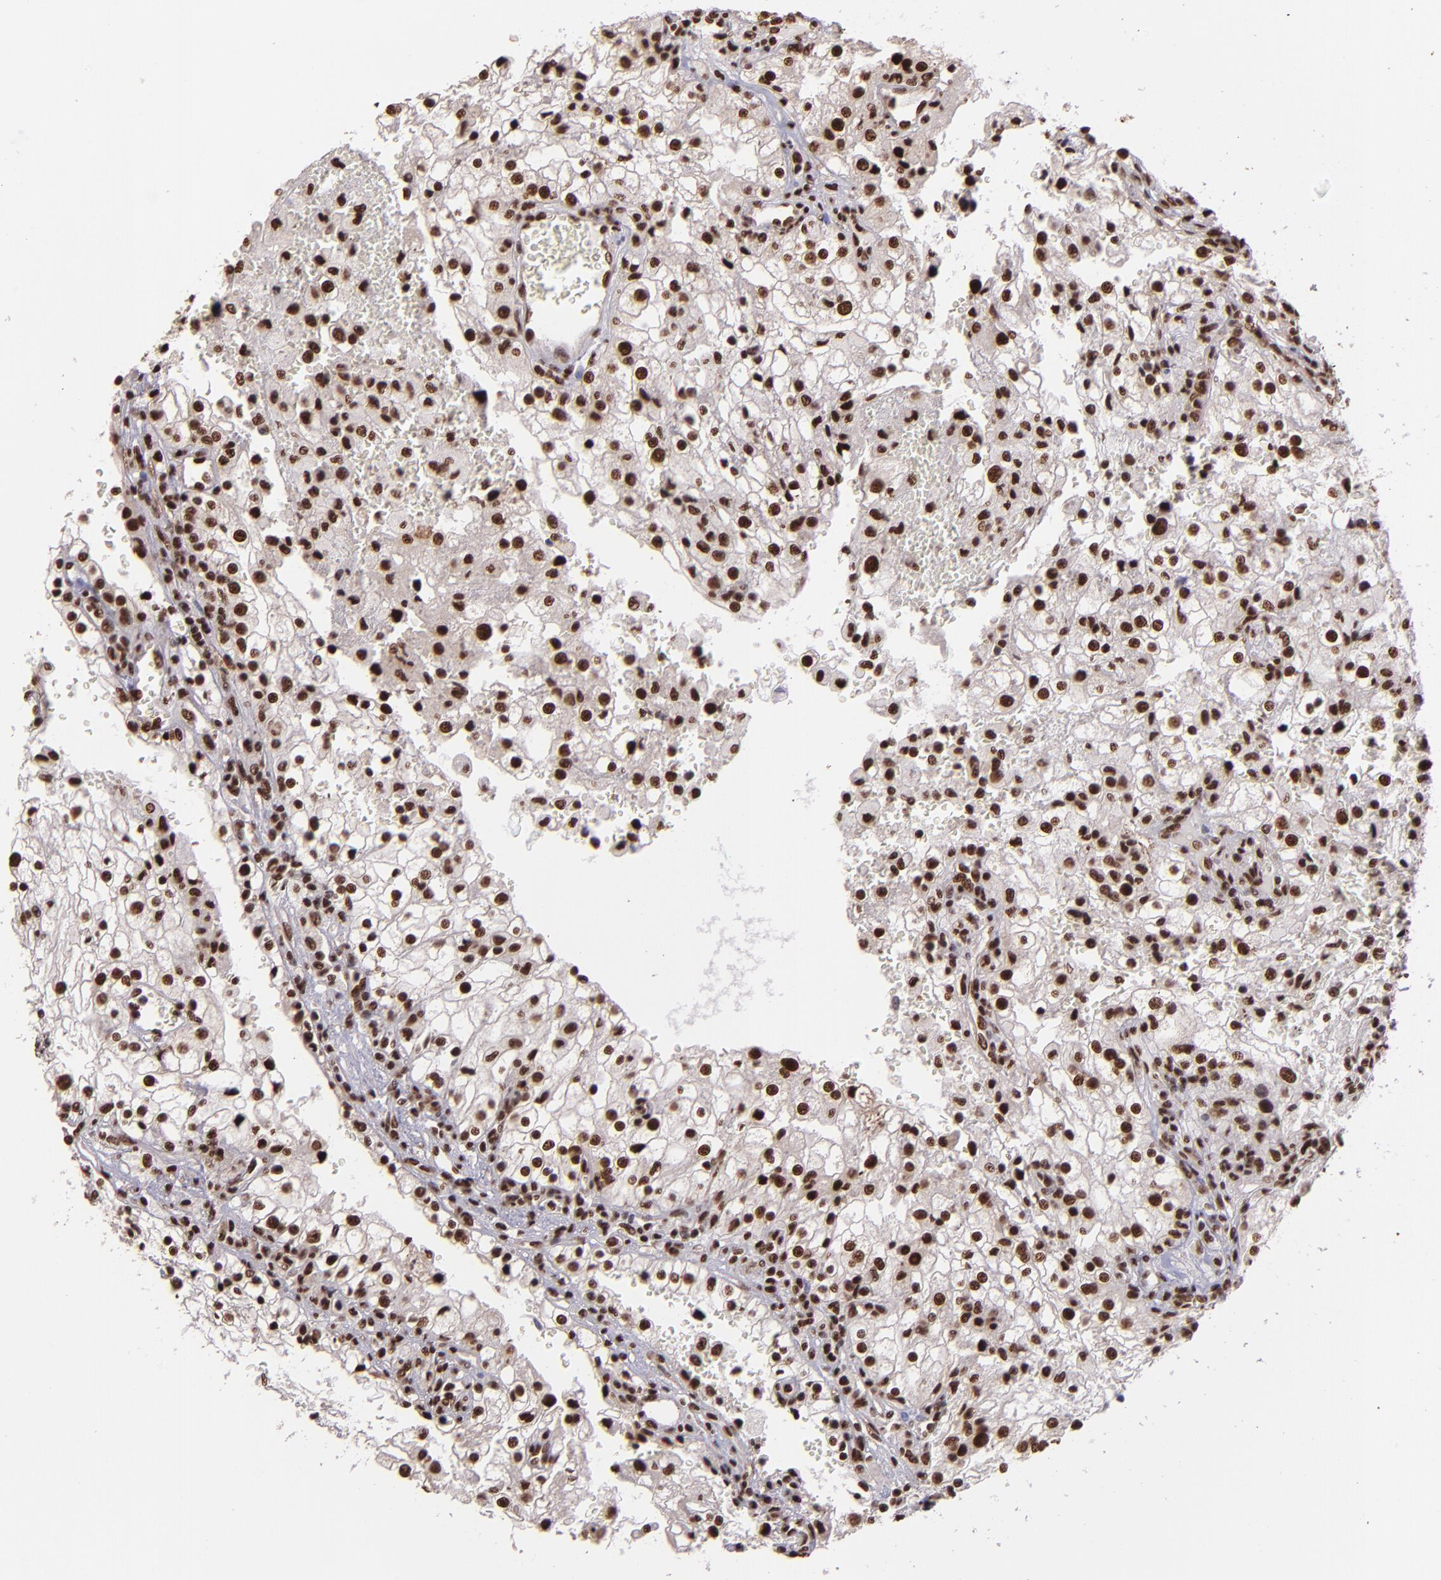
{"staining": {"intensity": "strong", "quantity": ">75%", "location": "nuclear"}, "tissue": "renal cancer", "cell_type": "Tumor cells", "image_type": "cancer", "snomed": [{"axis": "morphology", "description": "Adenocarcinoma, NOS"}, {"axis": "topography", "description": "Kidney"}], "caption": "This photomicrograph reveals renal cancer stained with immunohistochemistry to label a protein in brown. The nuclear of tumor cells show strong positivity for the protein. Nuclei are counter-stained blue.", "gene": "PQBP1", "patient": {"sex": "female", "age": 74}}